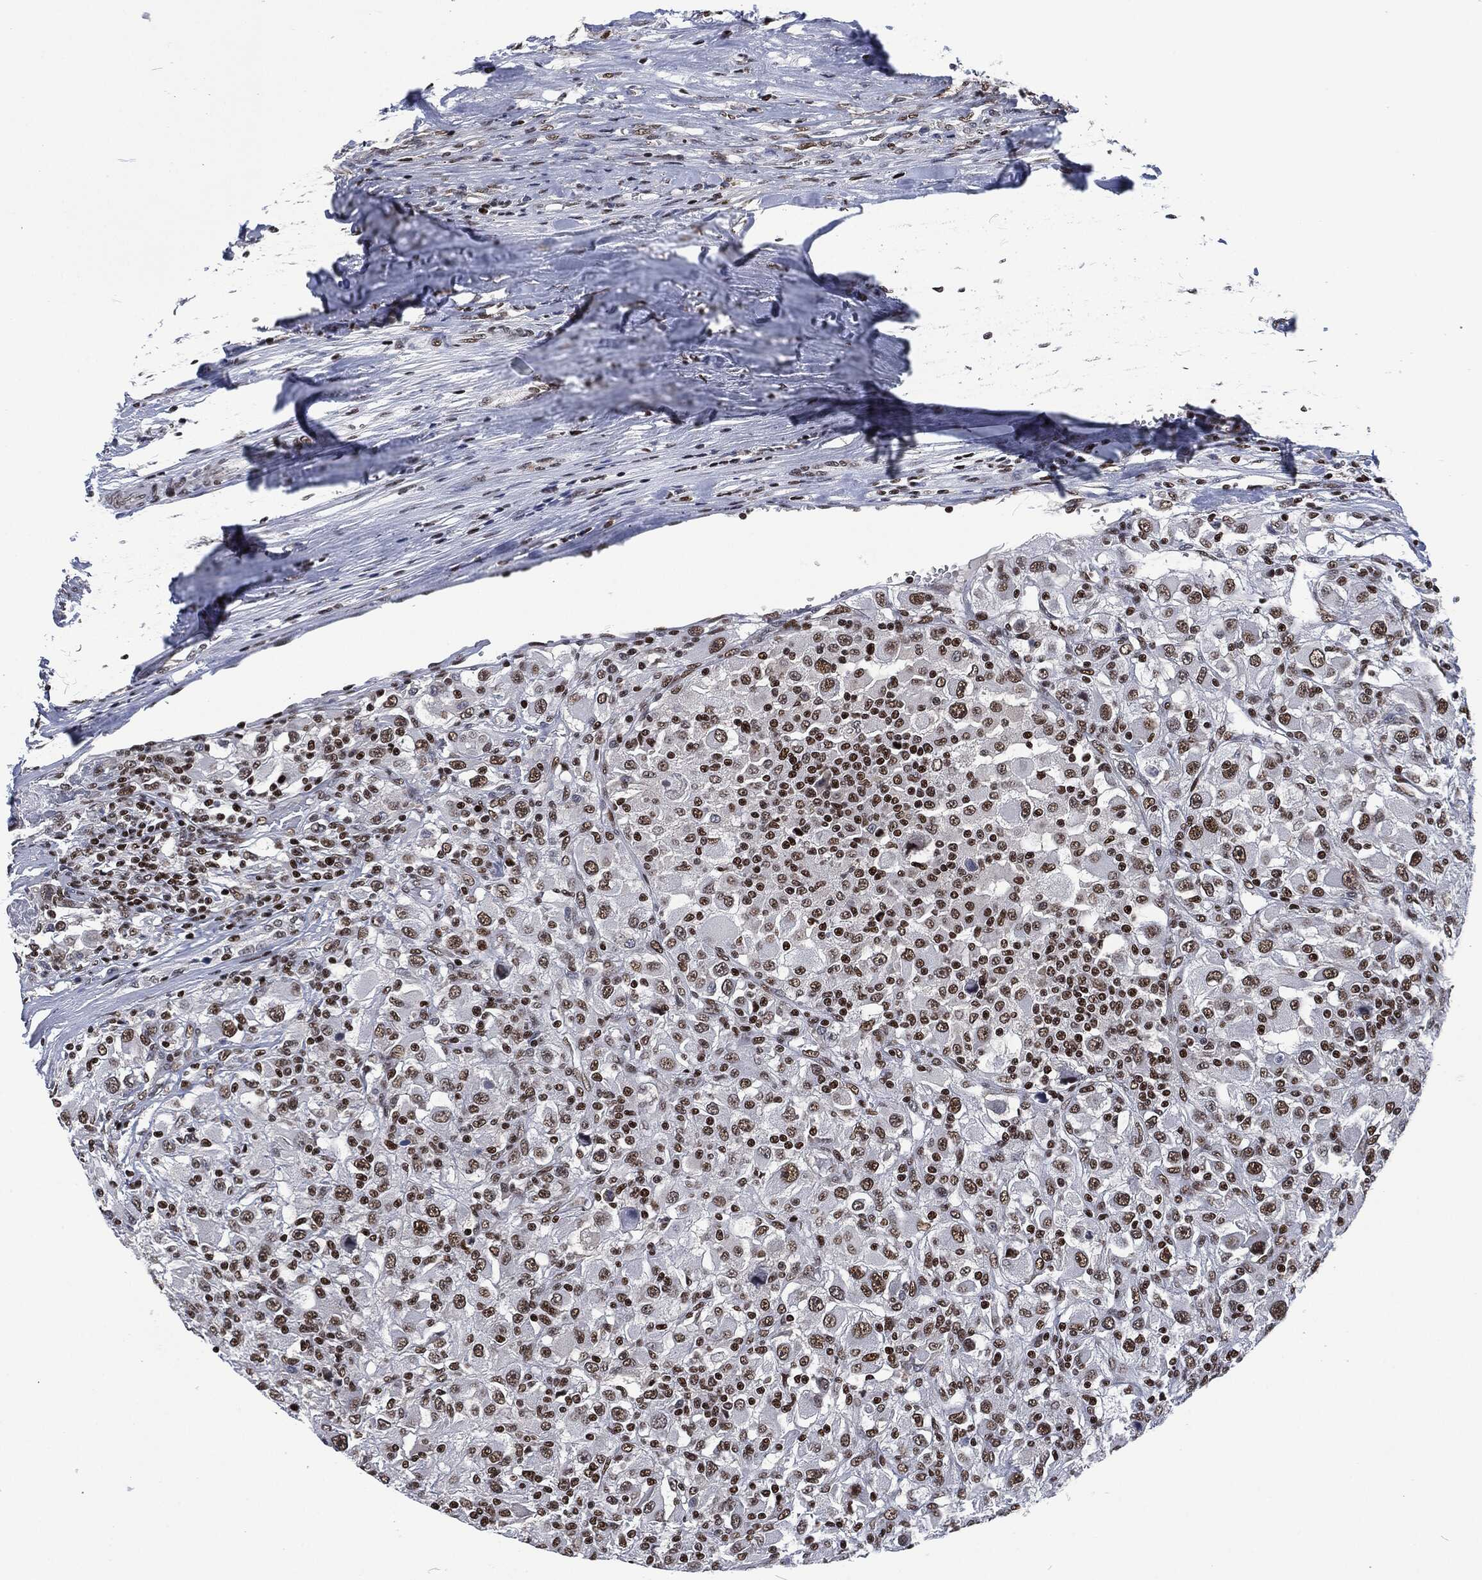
{"staining": {"intensity": "moderate", "quantity": "25%-75%", "location": "nuclear"}, "tissue": "renal cancer", "cell_type": "Tumor cells", "image_type": "cancer", "snomed": [{"axis": "morphology", "description": "Adenocarcinoma, NOS"}, {"axis": "topography", "description": "Kidney"}], "caption": "Tumor cells display moderate nuclear positivity in about 25%-75% of cells in renal cancer (adenocarcinoma).", "gene": "DCPS", "patient": {"sex": "female", "age": 67}}